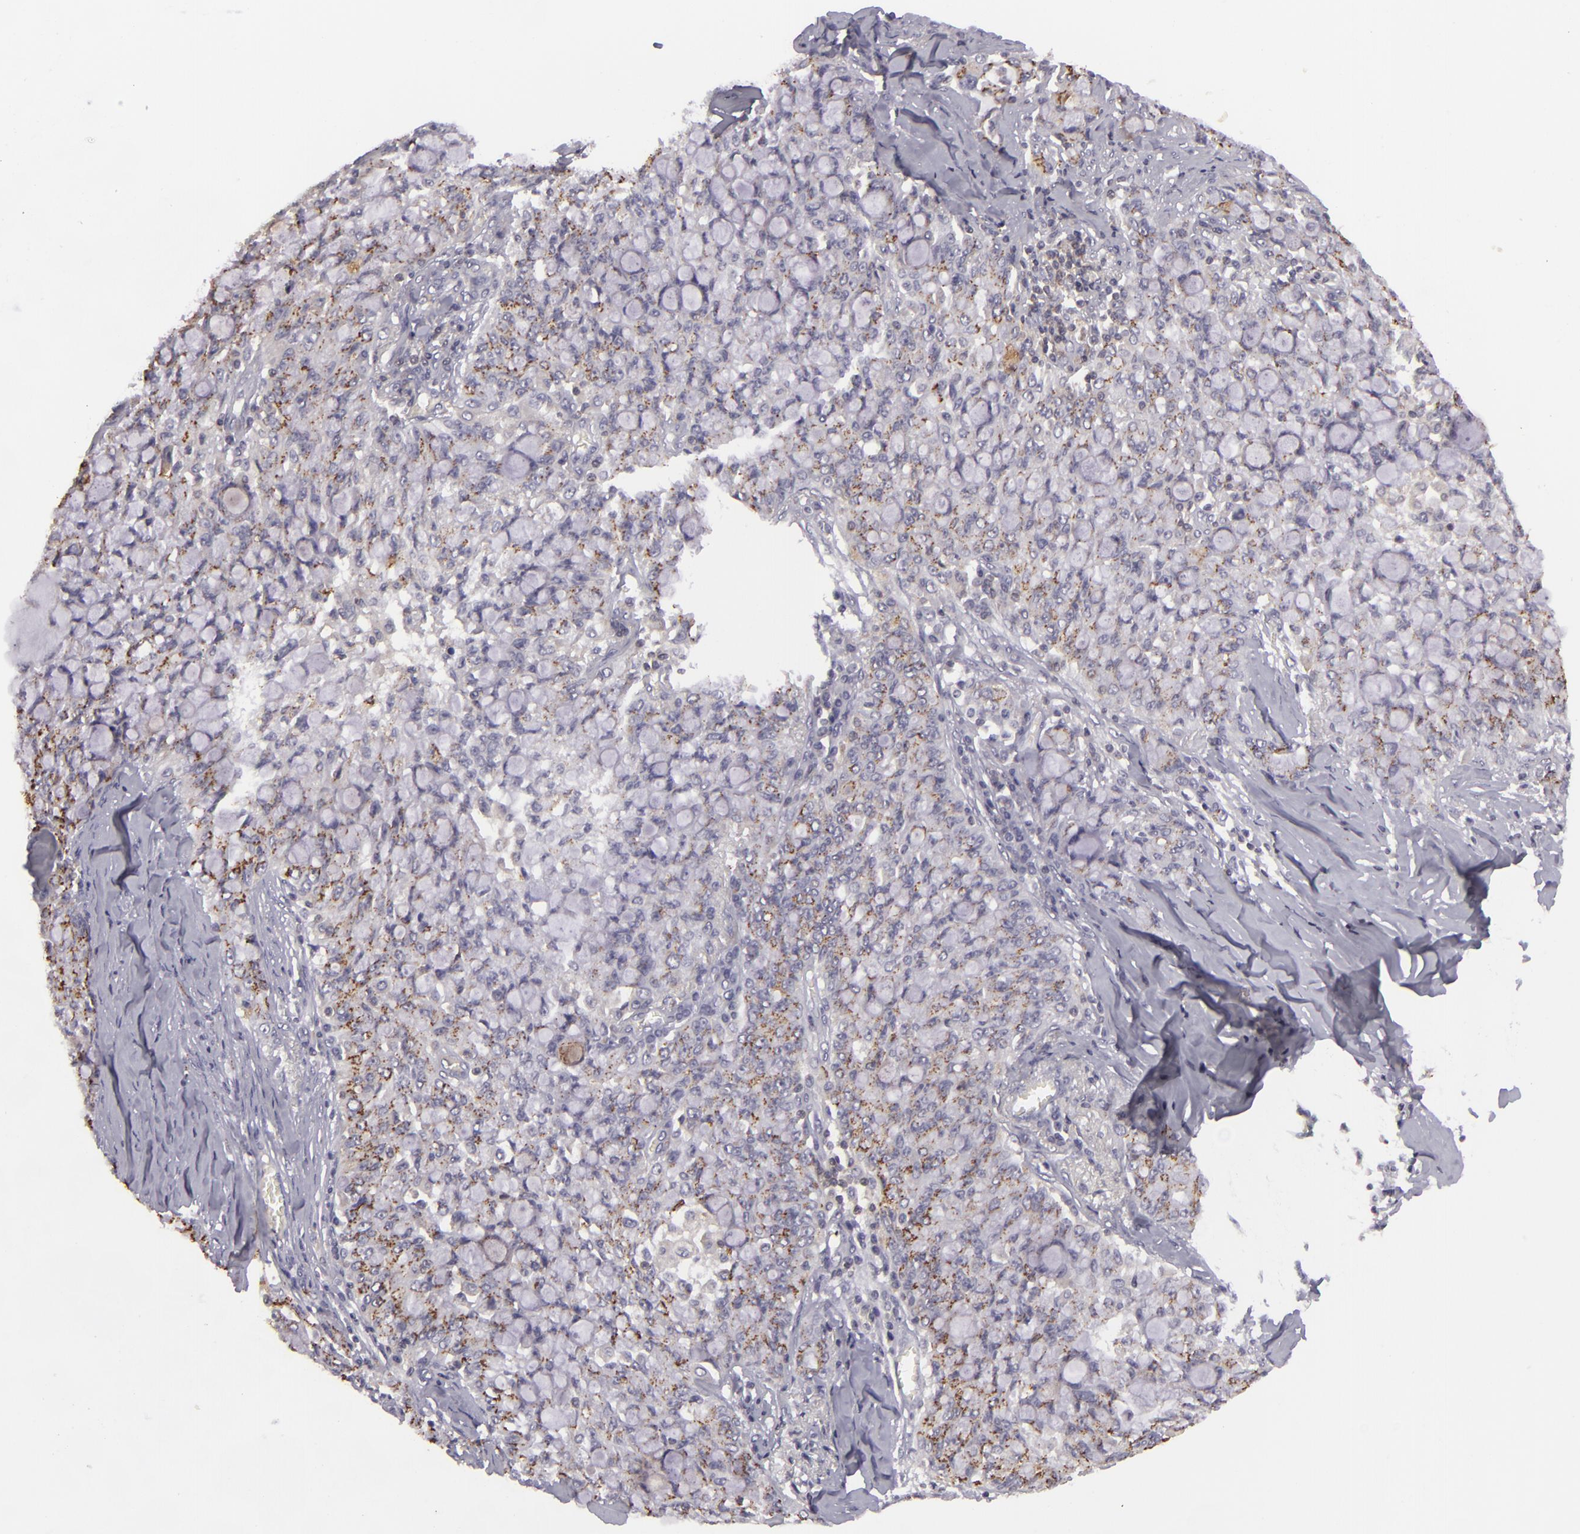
{"staining": {"intensity": "moderate", "quantity": "25%-75%", "location": "cytoplasmic/membranous"}, "tissue": "lung cancer", "cell_type": "Tumor cells", "image_type": "cancer", "snomed": [{"axis": "morphology", "description": "Adenocarcinoma, NOS"}, {"axis": "topography", "description": "Lung"}], "caption": "Lung cancer stained for a protein reveals moderate cytoplasmic/membranous positivity in tumor cells. Nuclei are stained in blue.", "gene": "KCNAB2", "patient": {"sex": "female", "age": 44}}